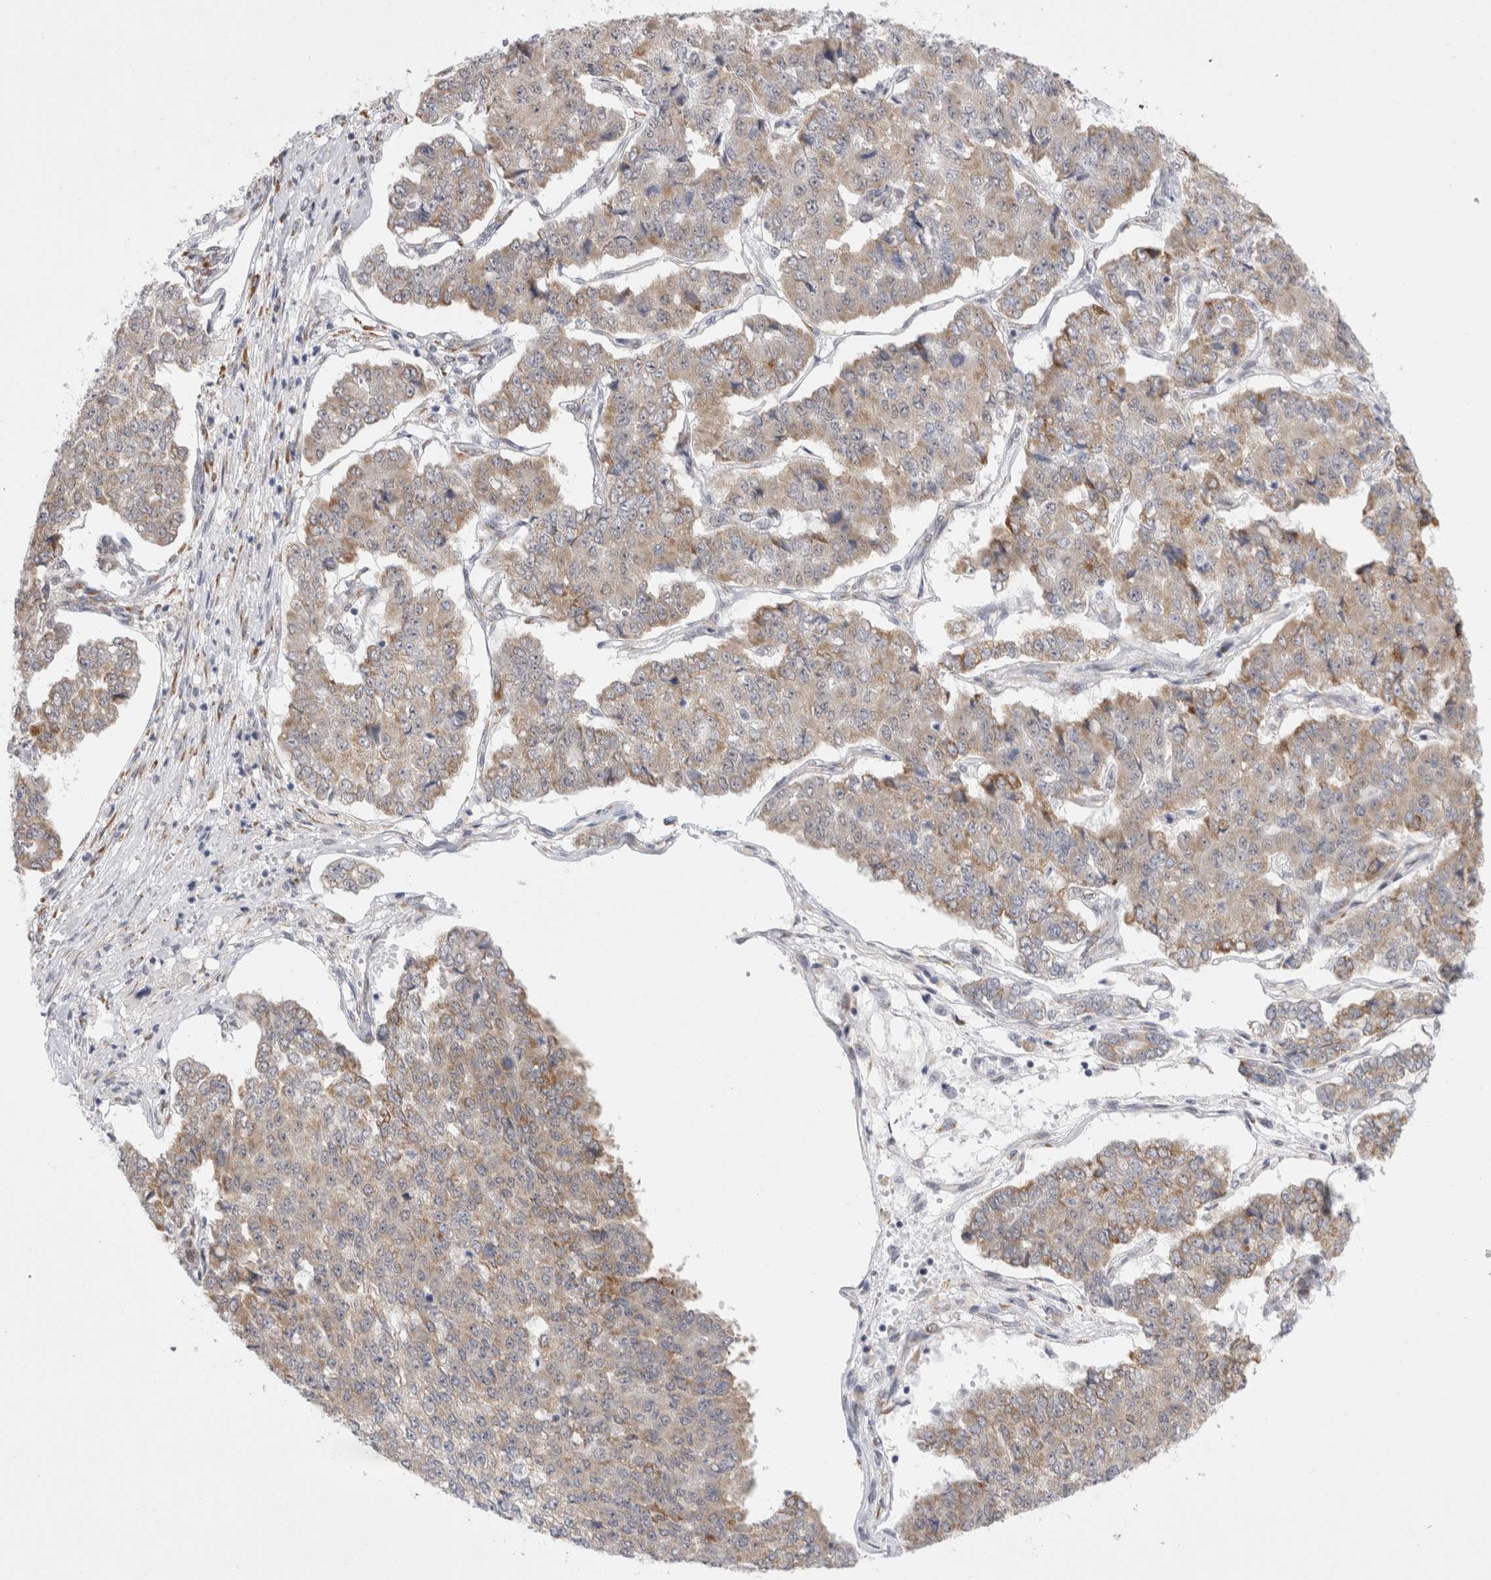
{"staining": {"intensity": "weak", "quantity": "25%-75%", "location": "cytoplasmic/membranous"}, "tissue": "pancreatic cancer", "cell_type": "Tumor cells", "image_type": "cancer", "snomed": [{"axis": "morphology", "description": "Adenocarcinoma, NOS"}, {"axis": "topography", "description": "Pancreas"}], "caption": "Human pancreatic adenocarcinoma stained with a protein marker exhibits weak staining in tumor cells.", "gene": "TRMT1L", "patient": {"sex": "male", "age": 50}}